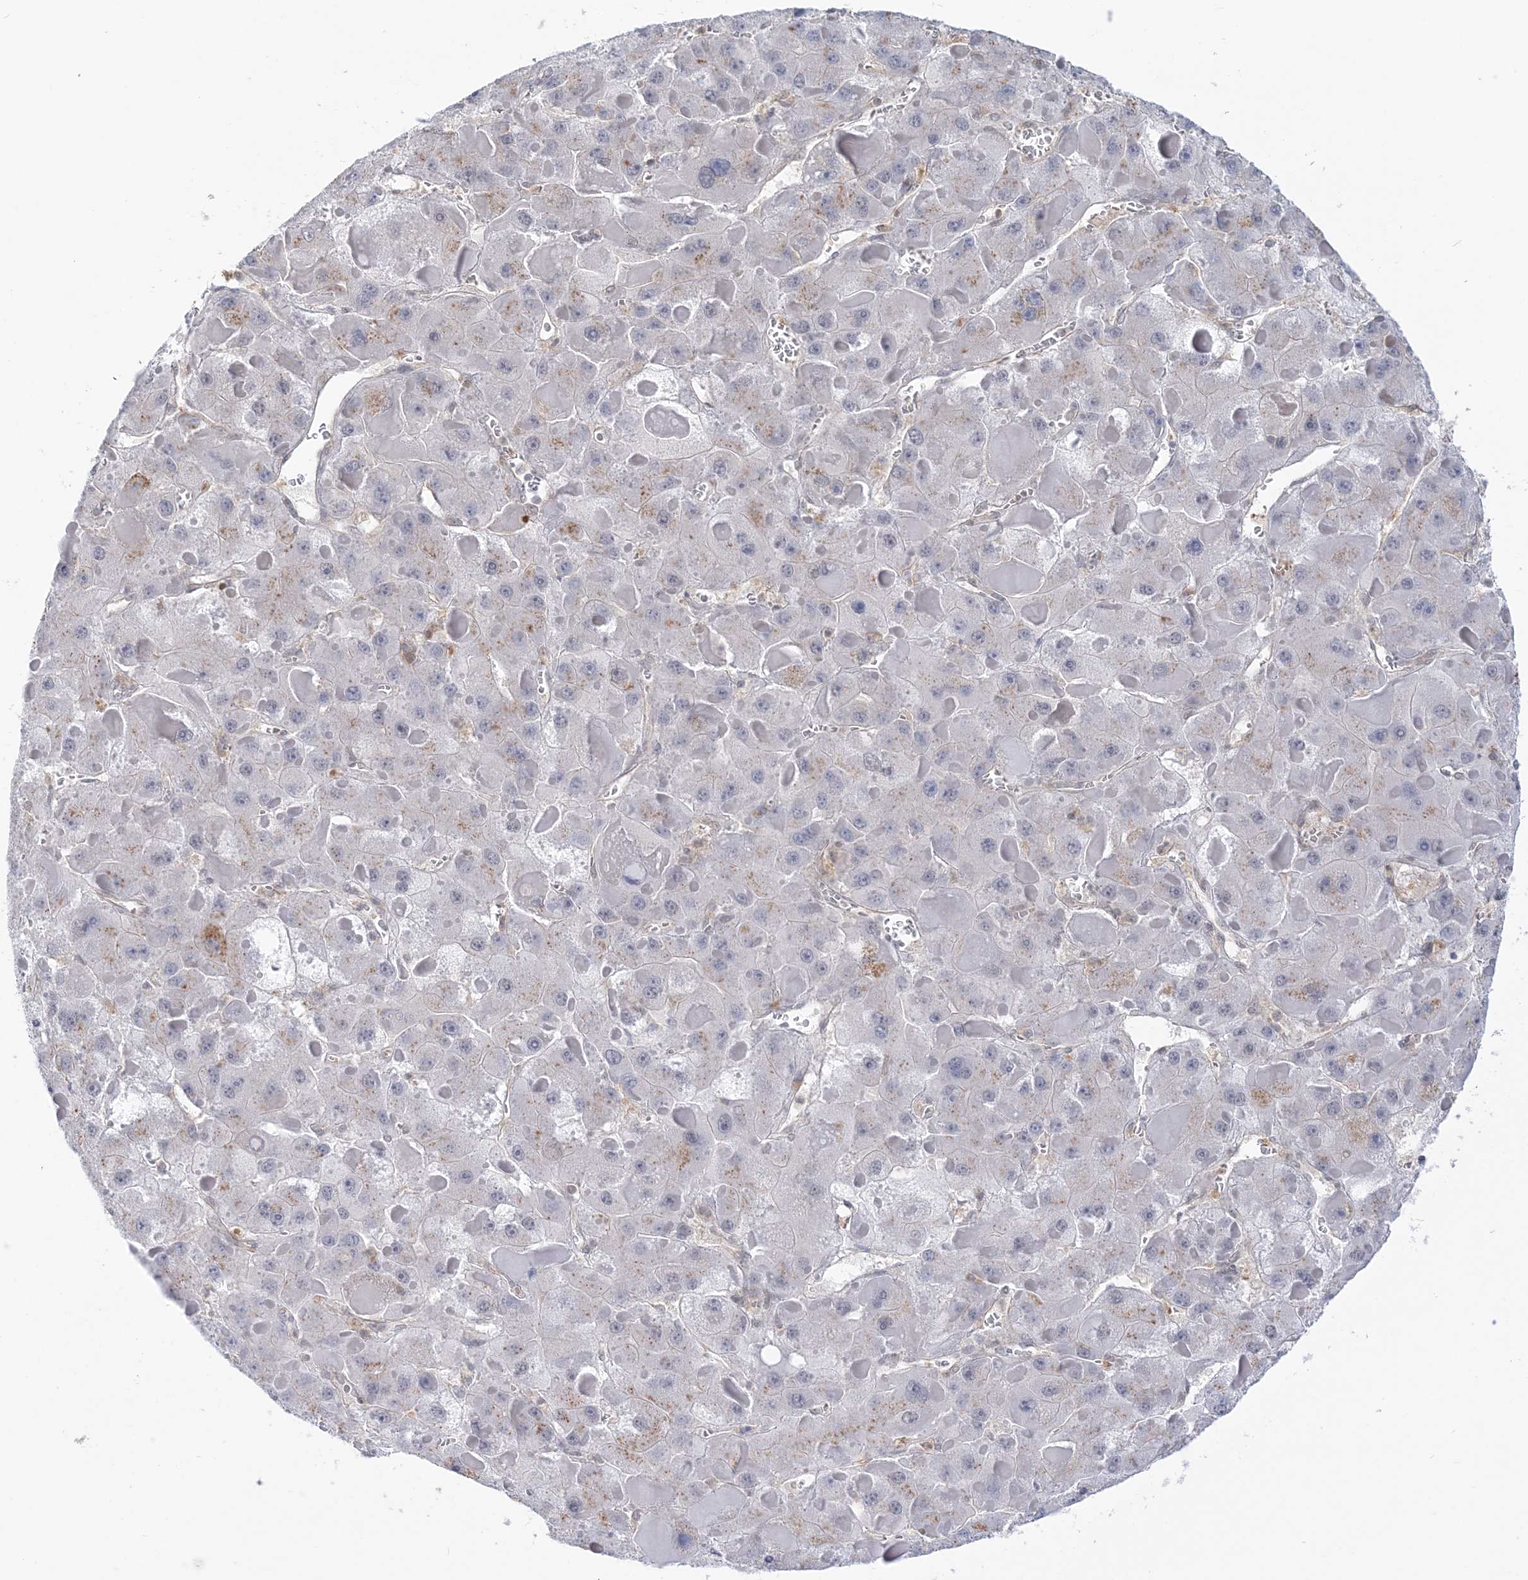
{"staining": {"intensity": "negative", "quantity": "none", "location": "none"}, "tissue": "liver cancer", "cell_type": "Tumor cells", "image_type": "cancer", "snomed": [{"axis": "morphology", "description": "Carcinoma, Hepatocellular, NOS"}, {"axis": "topography", "description": "Liver"}], "caption": "High power microscopy photomicrograph of an immunohistochemistry (IHC) micrograph of hepatocellular carcinoma (liver), revealing no significant expression in tumor cells. Nuclei are stained in blue.", "gene": "THADA", "patient": {"sex": "female", "age": 73}}